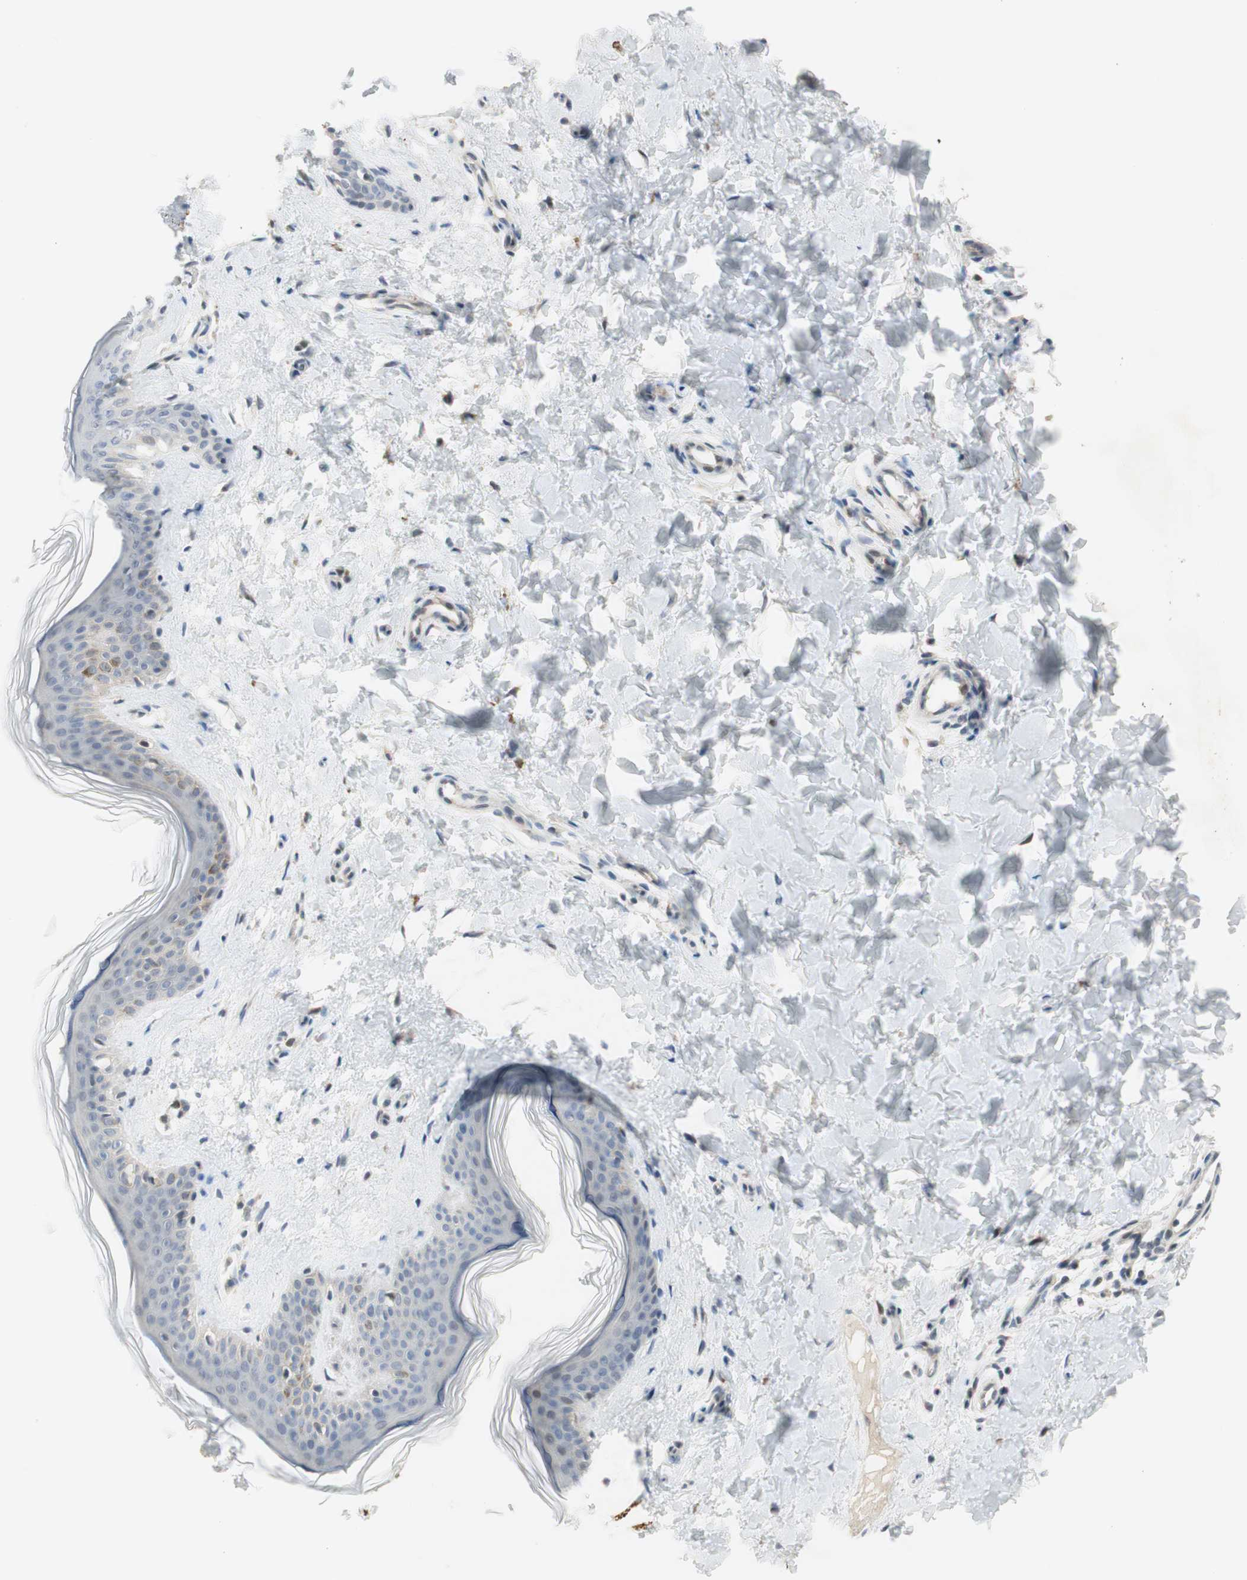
{"staining": {"intensity": "negative", "quantity": "none", "location": "none"}, "tissue": "skin", "cell_type": "Fibroblasts", "image_type": "normal", "snomed": [{"axis": "morphology", "description": "Normal tissue, NOS"}, {"axis": "topography", "description": "Skin"}], "caption": "Skin was stained to show a protein in brown. There is no significant positivity in fibroblasts. (DAB immunohistochemistry, high magnification).", "gene": "RFNG", "patient": {"sex": "female", "age": 41}}